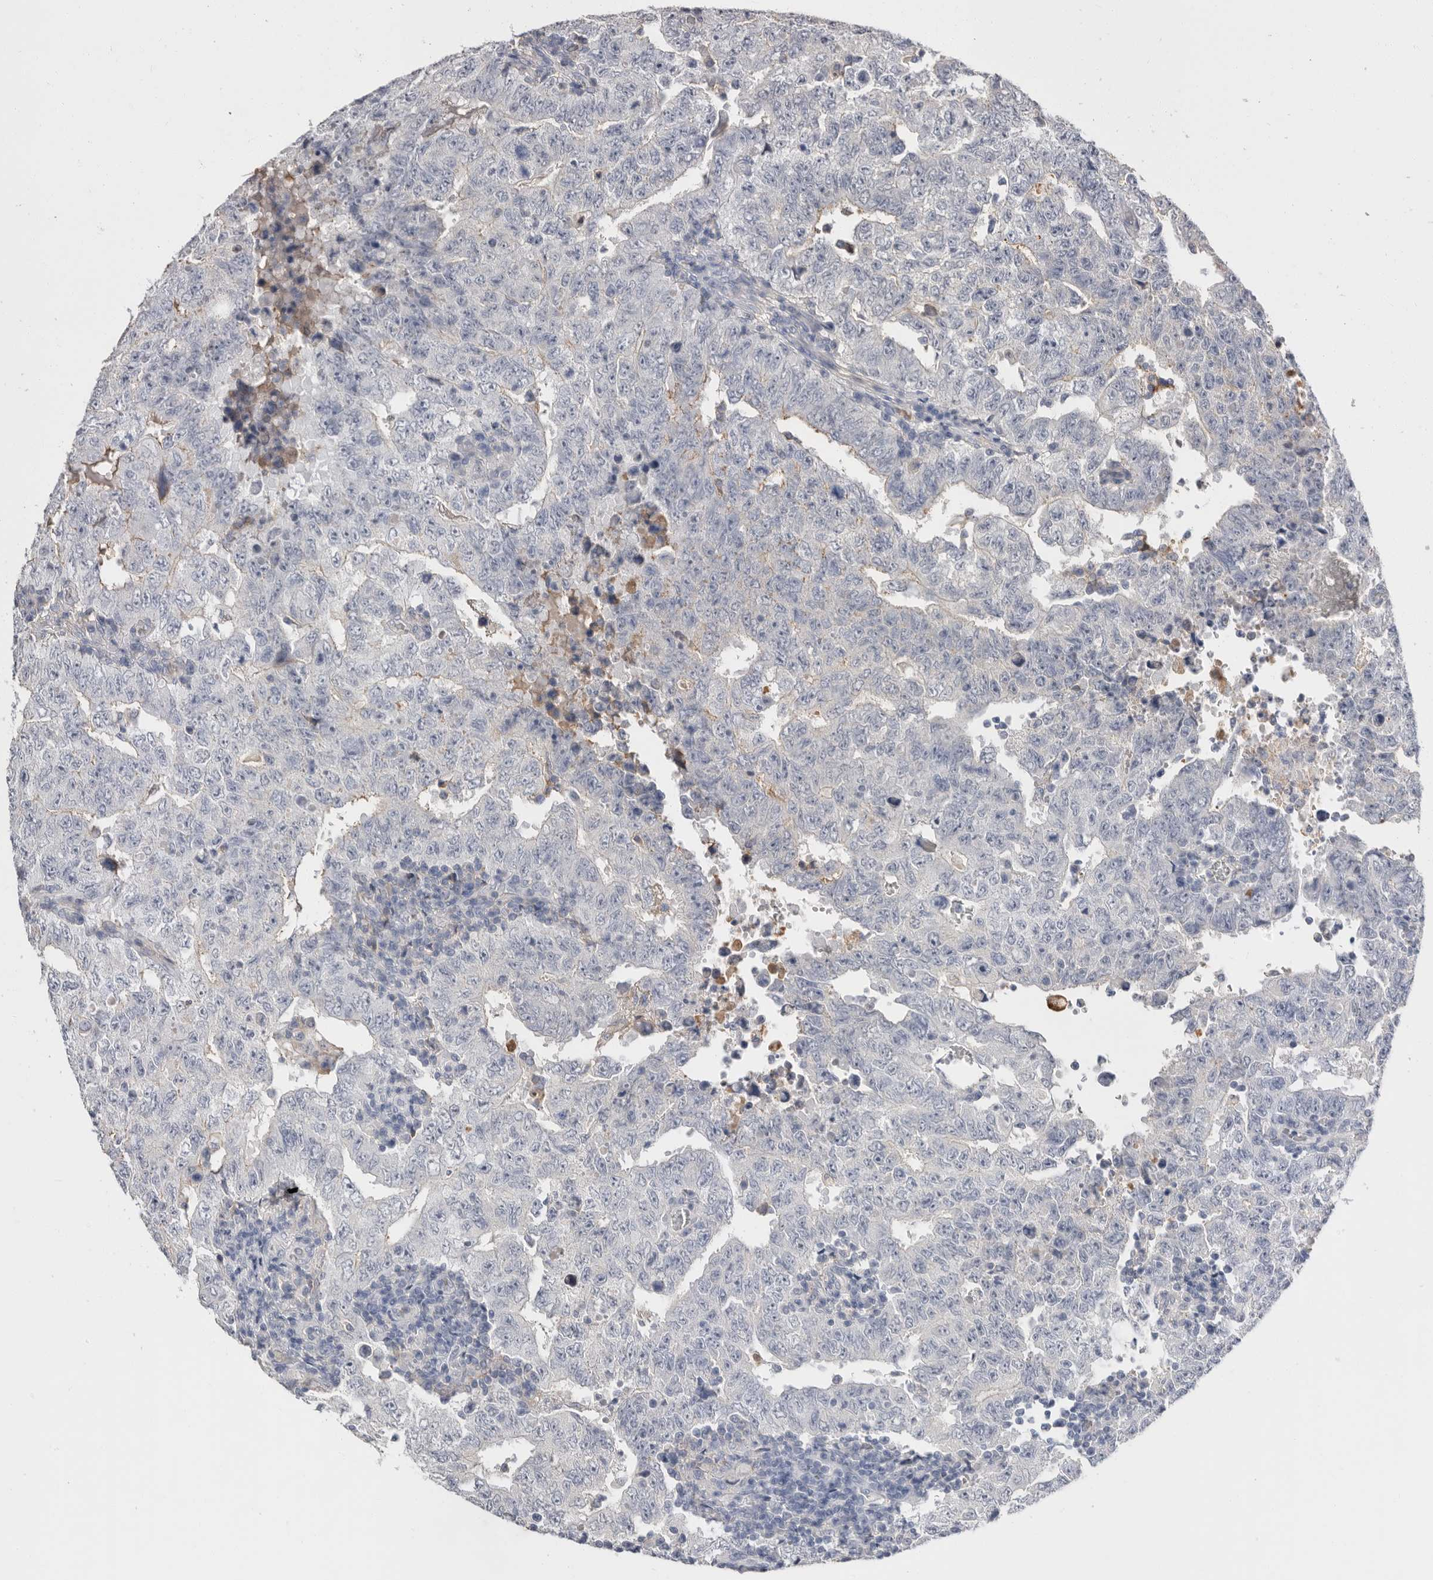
{"staining": {"intensity": "negative", "quantity": "none", "location": "none"}, "tissue": "testis cancer", "cell_type": "Tumor cells", "image_type": "cancer", "snomed": [{"axis": "morphology", "description": "Carcinoma, Embryonal, NOS"}, {"axis": "topography", "description": "Testis"}], "caption": "The immunohistochemistry (IHC) photomicrograph has no significant staining in tumor cells of testis embryonal carcinoma tissue.", "gene": "APOA2", "patient": {"sex": "male", "age": 26}}